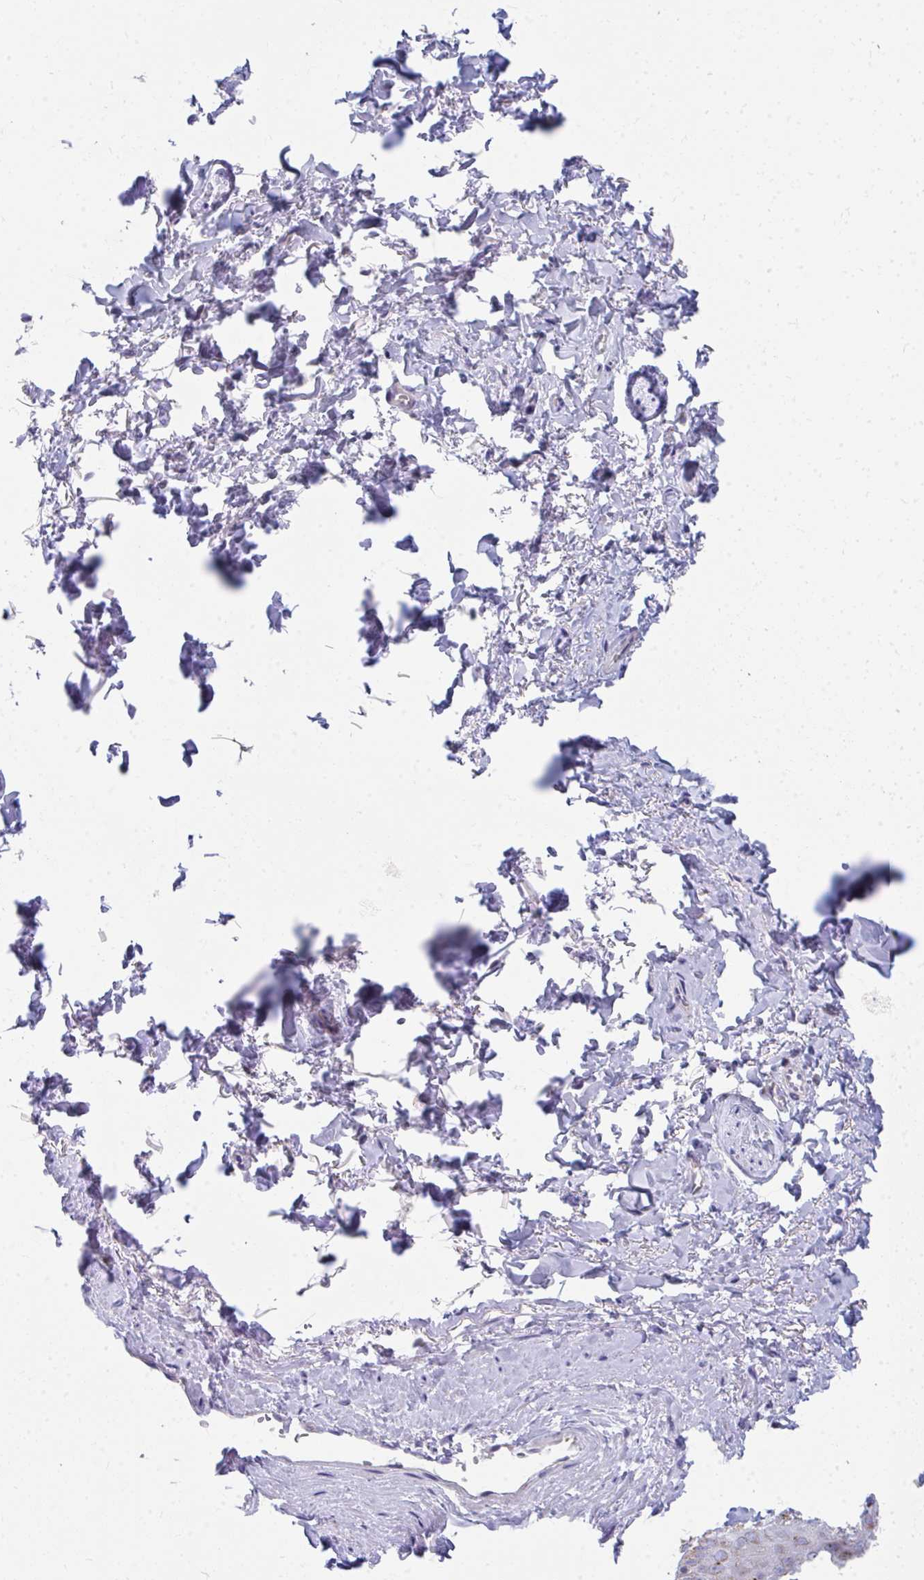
{"staining": {"intensity": "negative", "quantity": "none", "location": "none"}, "tissue": "soft tissue", "cell_type": "Fibroblasts", "image_type": "normal", "snomed": [{"axis": "morphology", "description": "Normal tissue, NOS"}, {"axis": "topography", "description": "Vulva"}, {"axis": "topography", "description": "Peripheral nerve tissue"}], "caption": "This is a image of IHC staining of normal soft tissue, which shows no positivity in fibroblasts.", "gene": "IL37", "patient": {"sex": "female", "age": 66}}